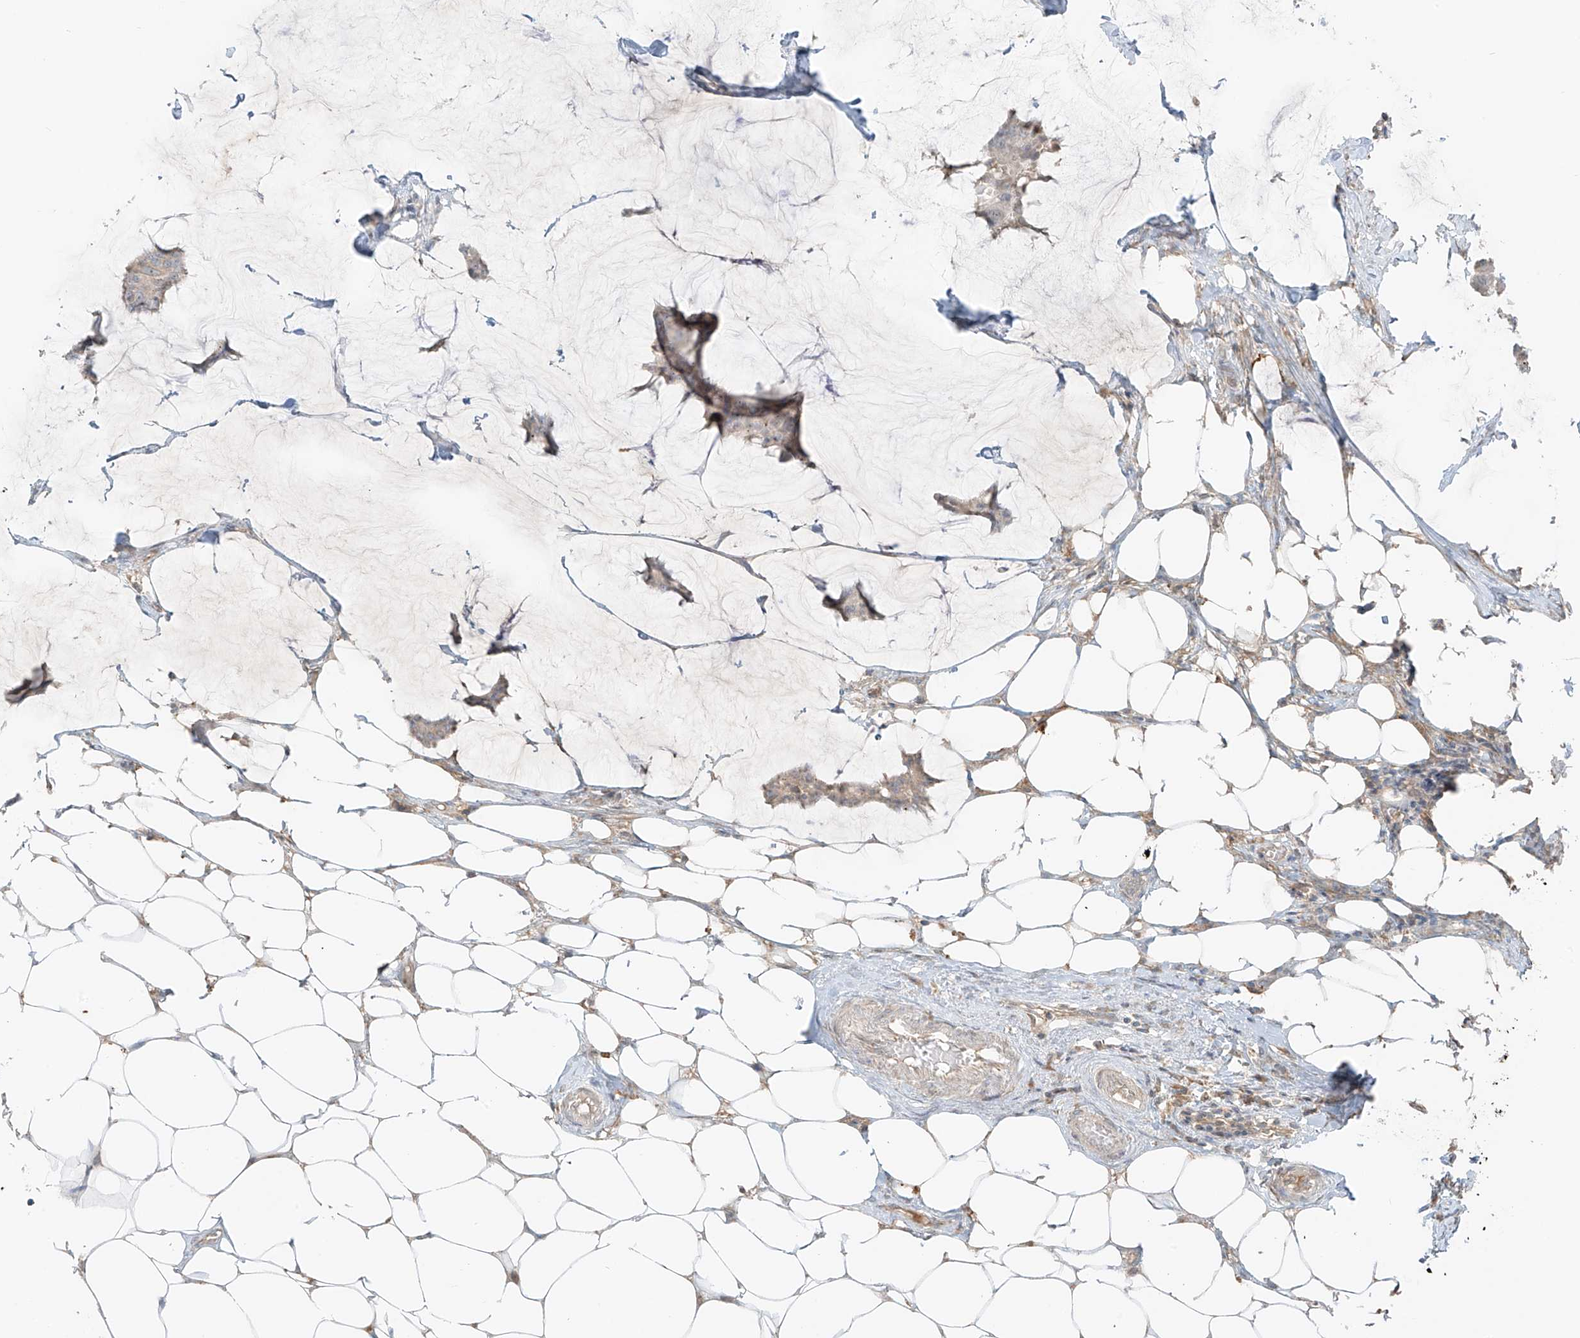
{"staining": {"intensity": "negative", "quantity": "none", "location": "none"}, "tissue": "breast cancer", "cell_type": "Tumor cells", "image_type": "cancer", "snomed": [{"axis": "morphology", "description": "Duct carcinoma"}, {"axis": "topography", "description": "Breast"}], "caption": "IHC photomicrograph of neoplastic tissue: human breast invasive ductal carcinoma stained with DAB (3,3'-diaminobenzidine) reveals no significant protein staining in tumor cells.", "gene": "FSTL1", "patient": {"sex": "female", "age": 93}}